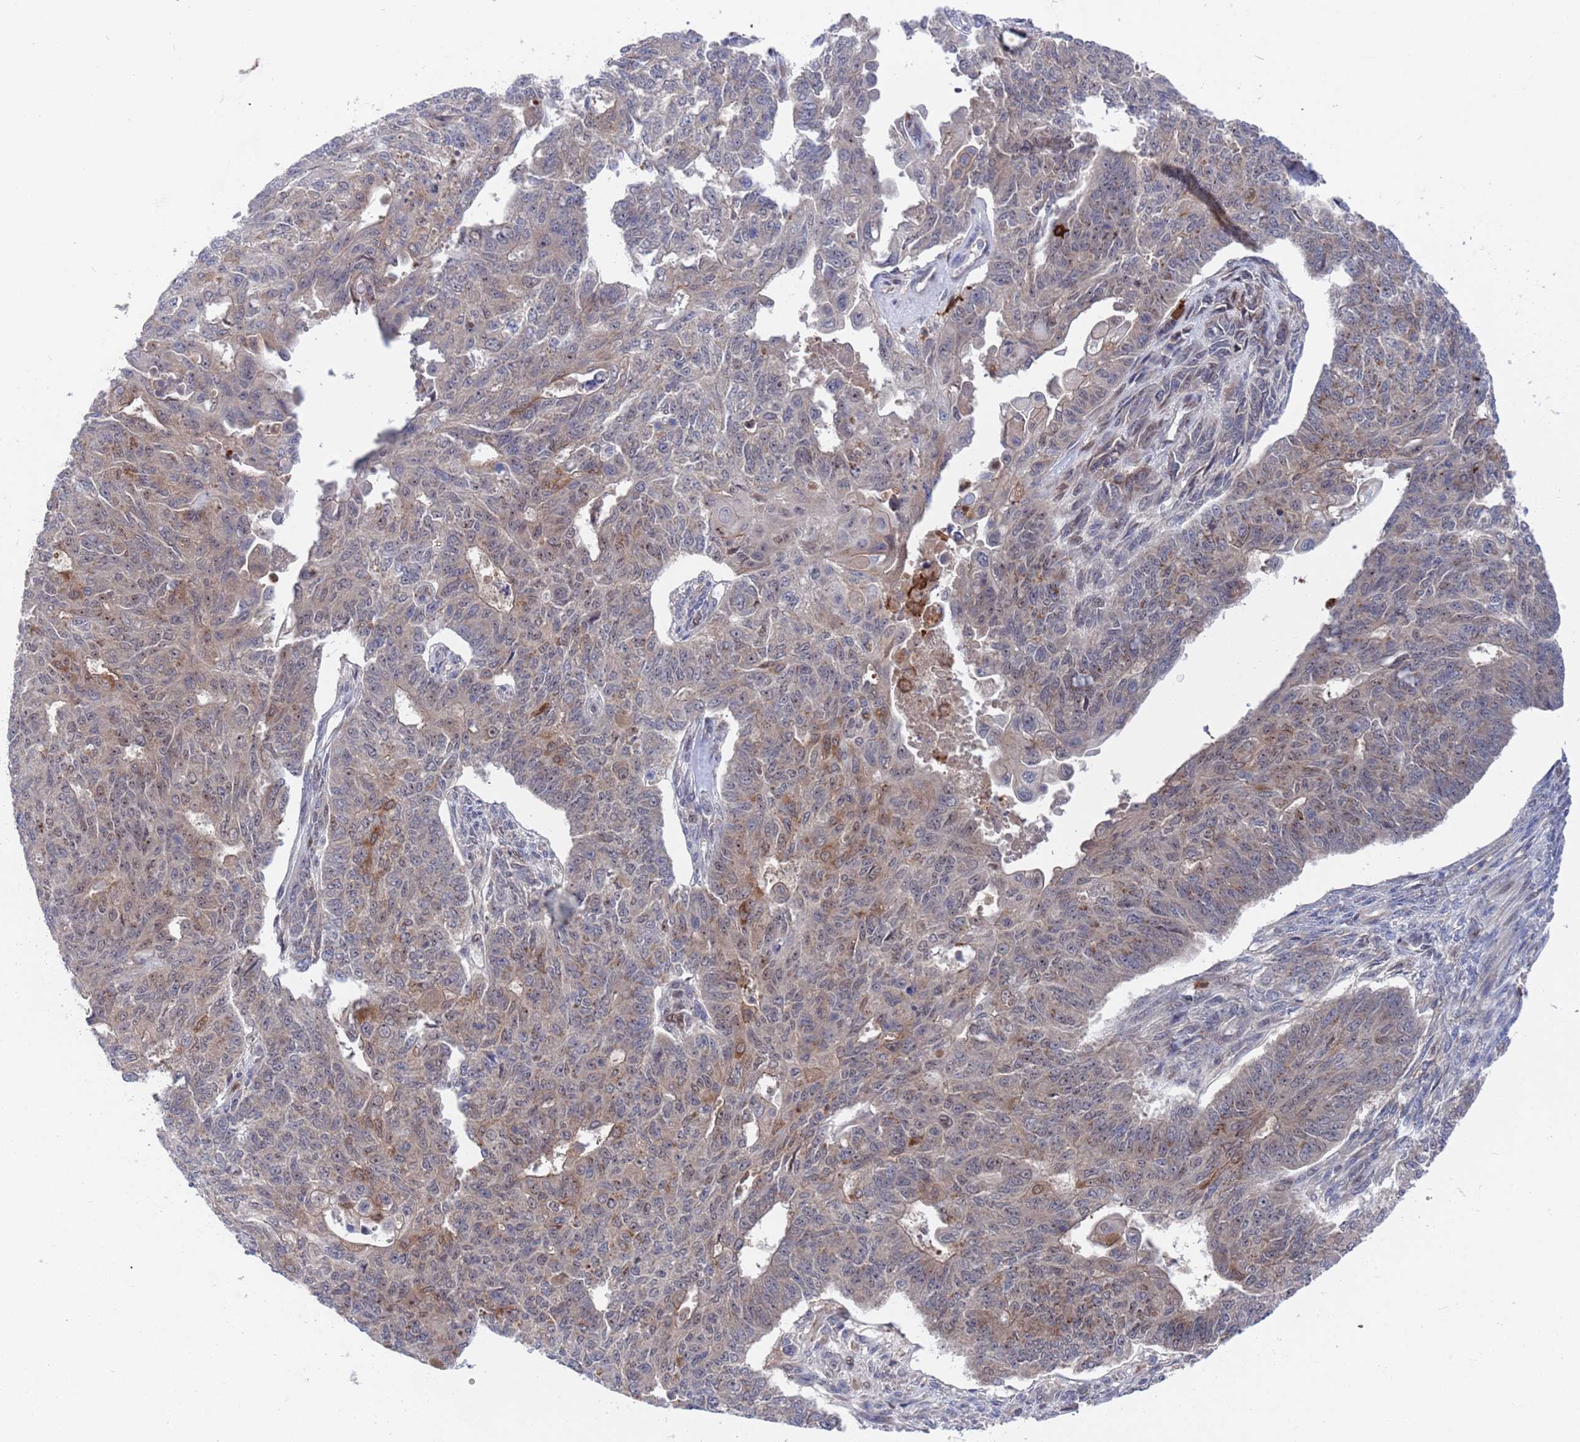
{"staining": {"intensity": "moderate", "quantity": "<25%", "location": "cytoplasmic/membranous"}, "tissue": "endometrial cancer", "cell_type": "Tumor cells", "image_type": "cancer", "snomed": [{"axis": "morphology", "description": "Adenocarcinoma, NOS"}, {"axis": "topography", "description": "Endometrium"}], "caption": "Immunohistochemical staining of adenocarcinoma (endometrial) displays low levels of moderate cytoplasmic/membranous protein expression in approximately <25% of tumor cells.", "gene": "TMBIM6", "patient": {"sex": "female", "age": 32}}